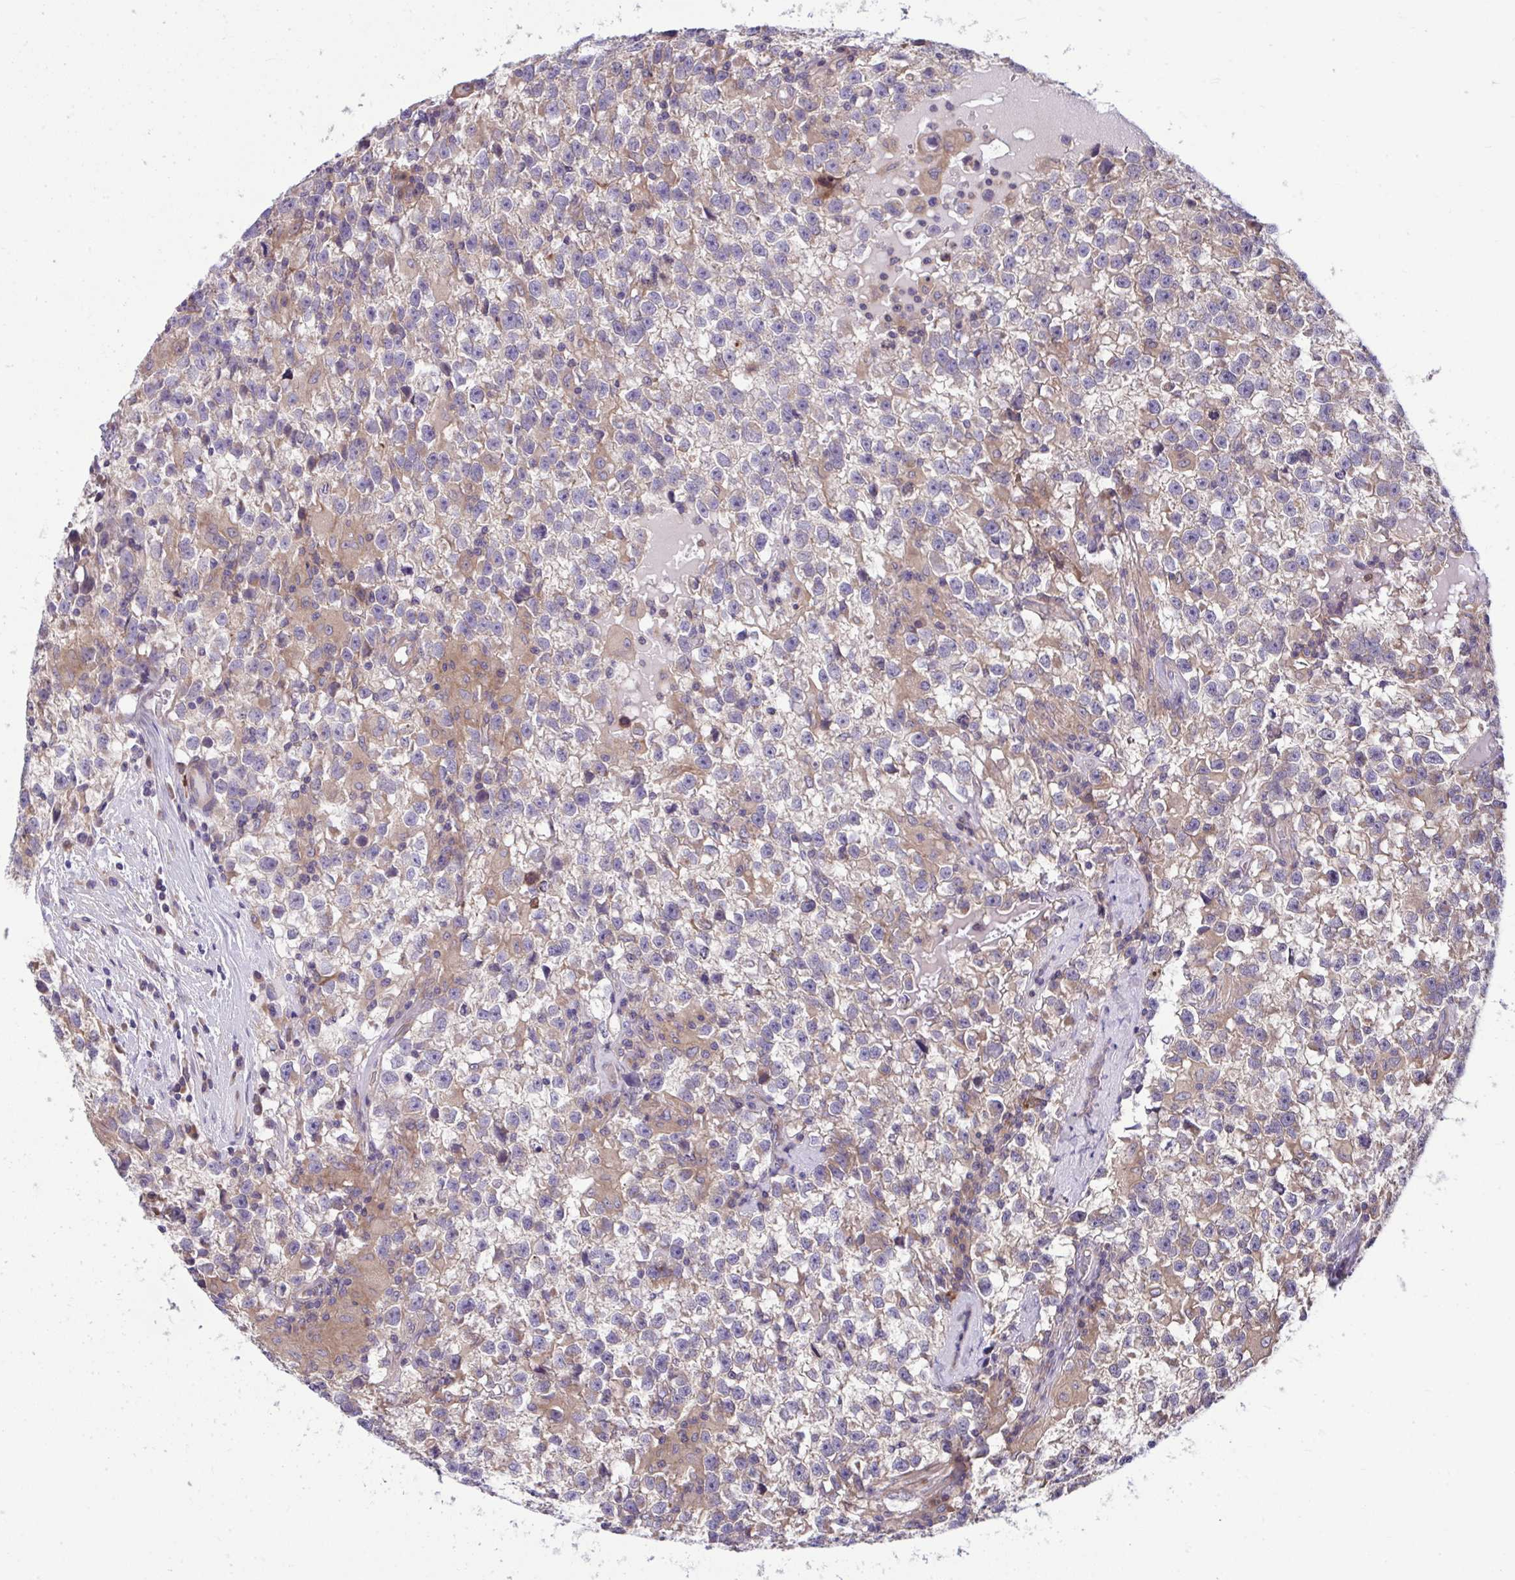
{"staining": {"intensity": "negative", "quantity": "none", "location": "none"}, "tissue": "testis cancer", "cell_type": "Tumor cells", "image_type": "cancer", "snomed": [{"axis": "morphology", "description": "Seminoma, NOS"}, {"axis": "topography", "description": "Testis"}], "caption": "Human testis cancer stained for a protein using immunohistochemistry displays no staining in tumor cells.", "gene": "GRB14", "patient": {"sex": "male", "age": 31}}